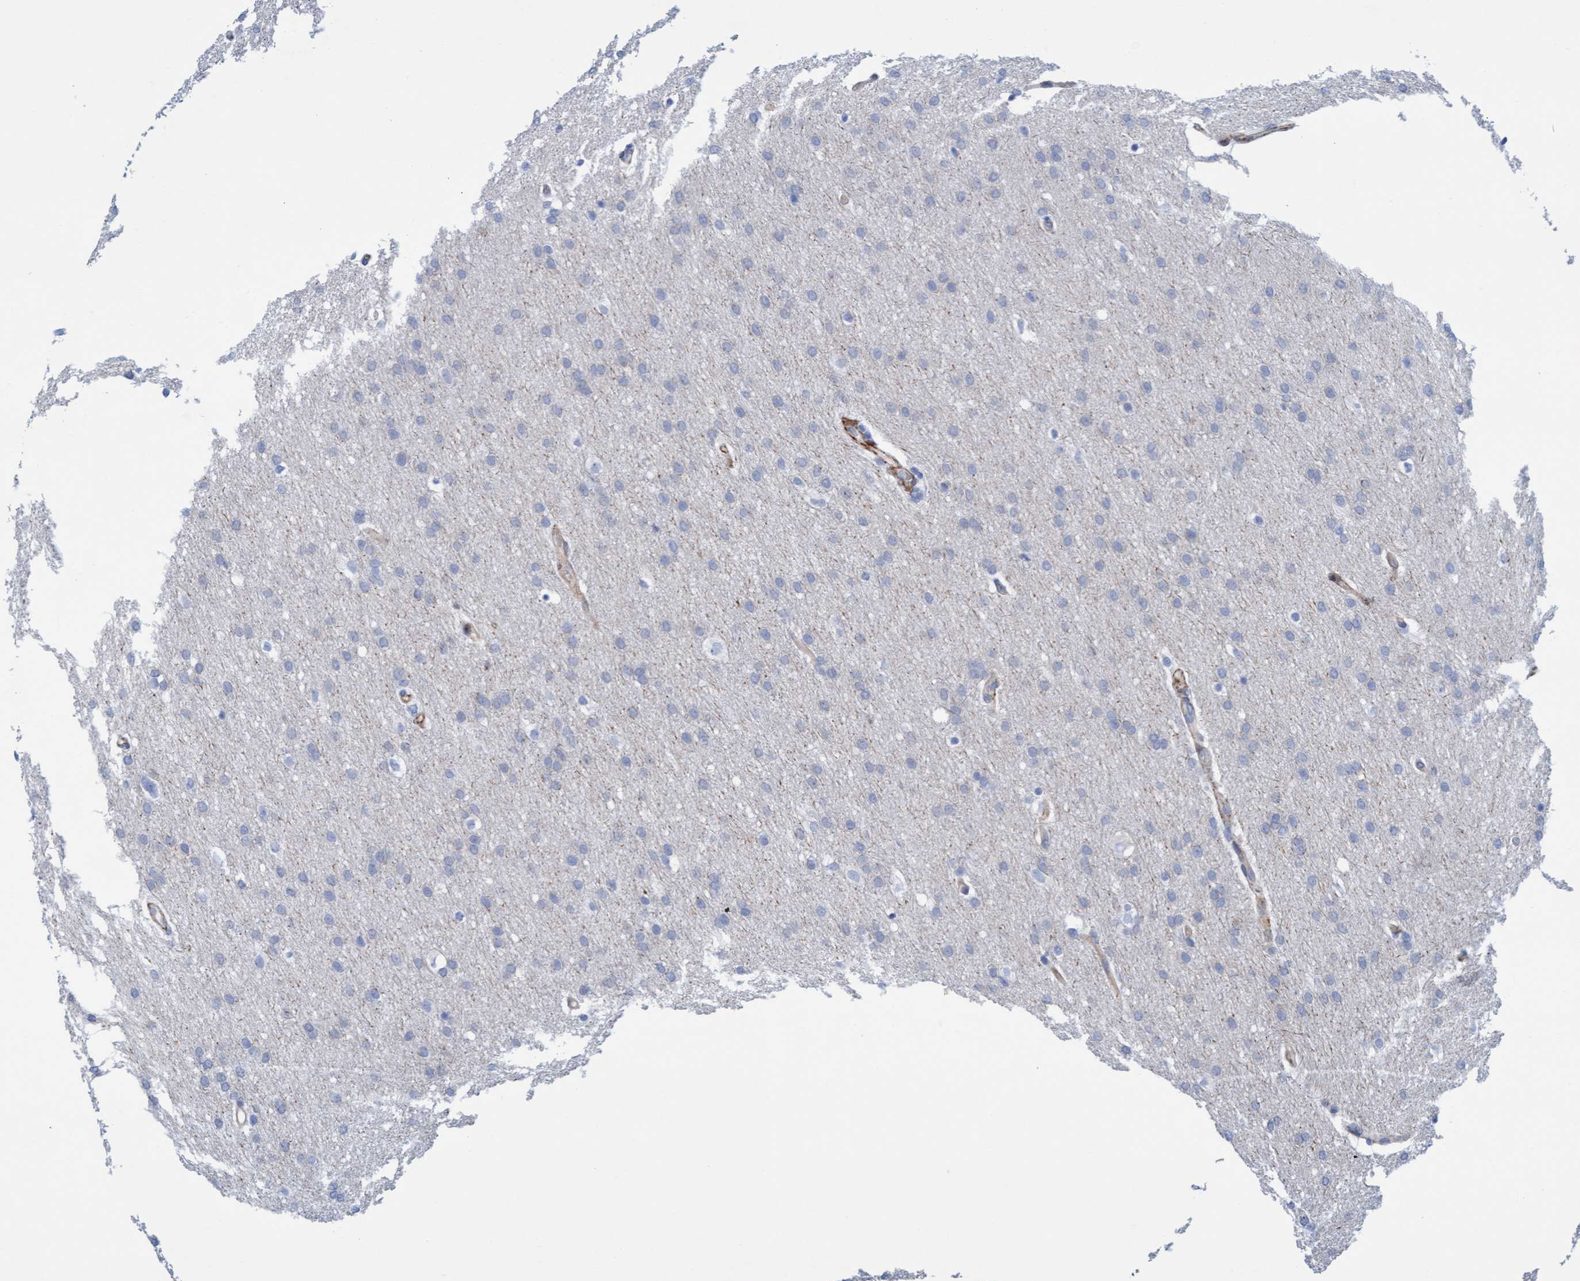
{"staining": {"intensity": "negative", "quantity": "none", "location": "none"}, "tissue": "glioma", "cell_type": "Tumor cells", "image_type": "cancer", "snomed": [{"axis": "morphology", "description": "Glioma, malignant, Low grade"}, {"axis": "topography", "description": "Brain"}], "caption": "Tumor cells are negative for protein expression in human glioma.", "gene": "MTFR1", "patient": {"sex": "female", "age": 37}}